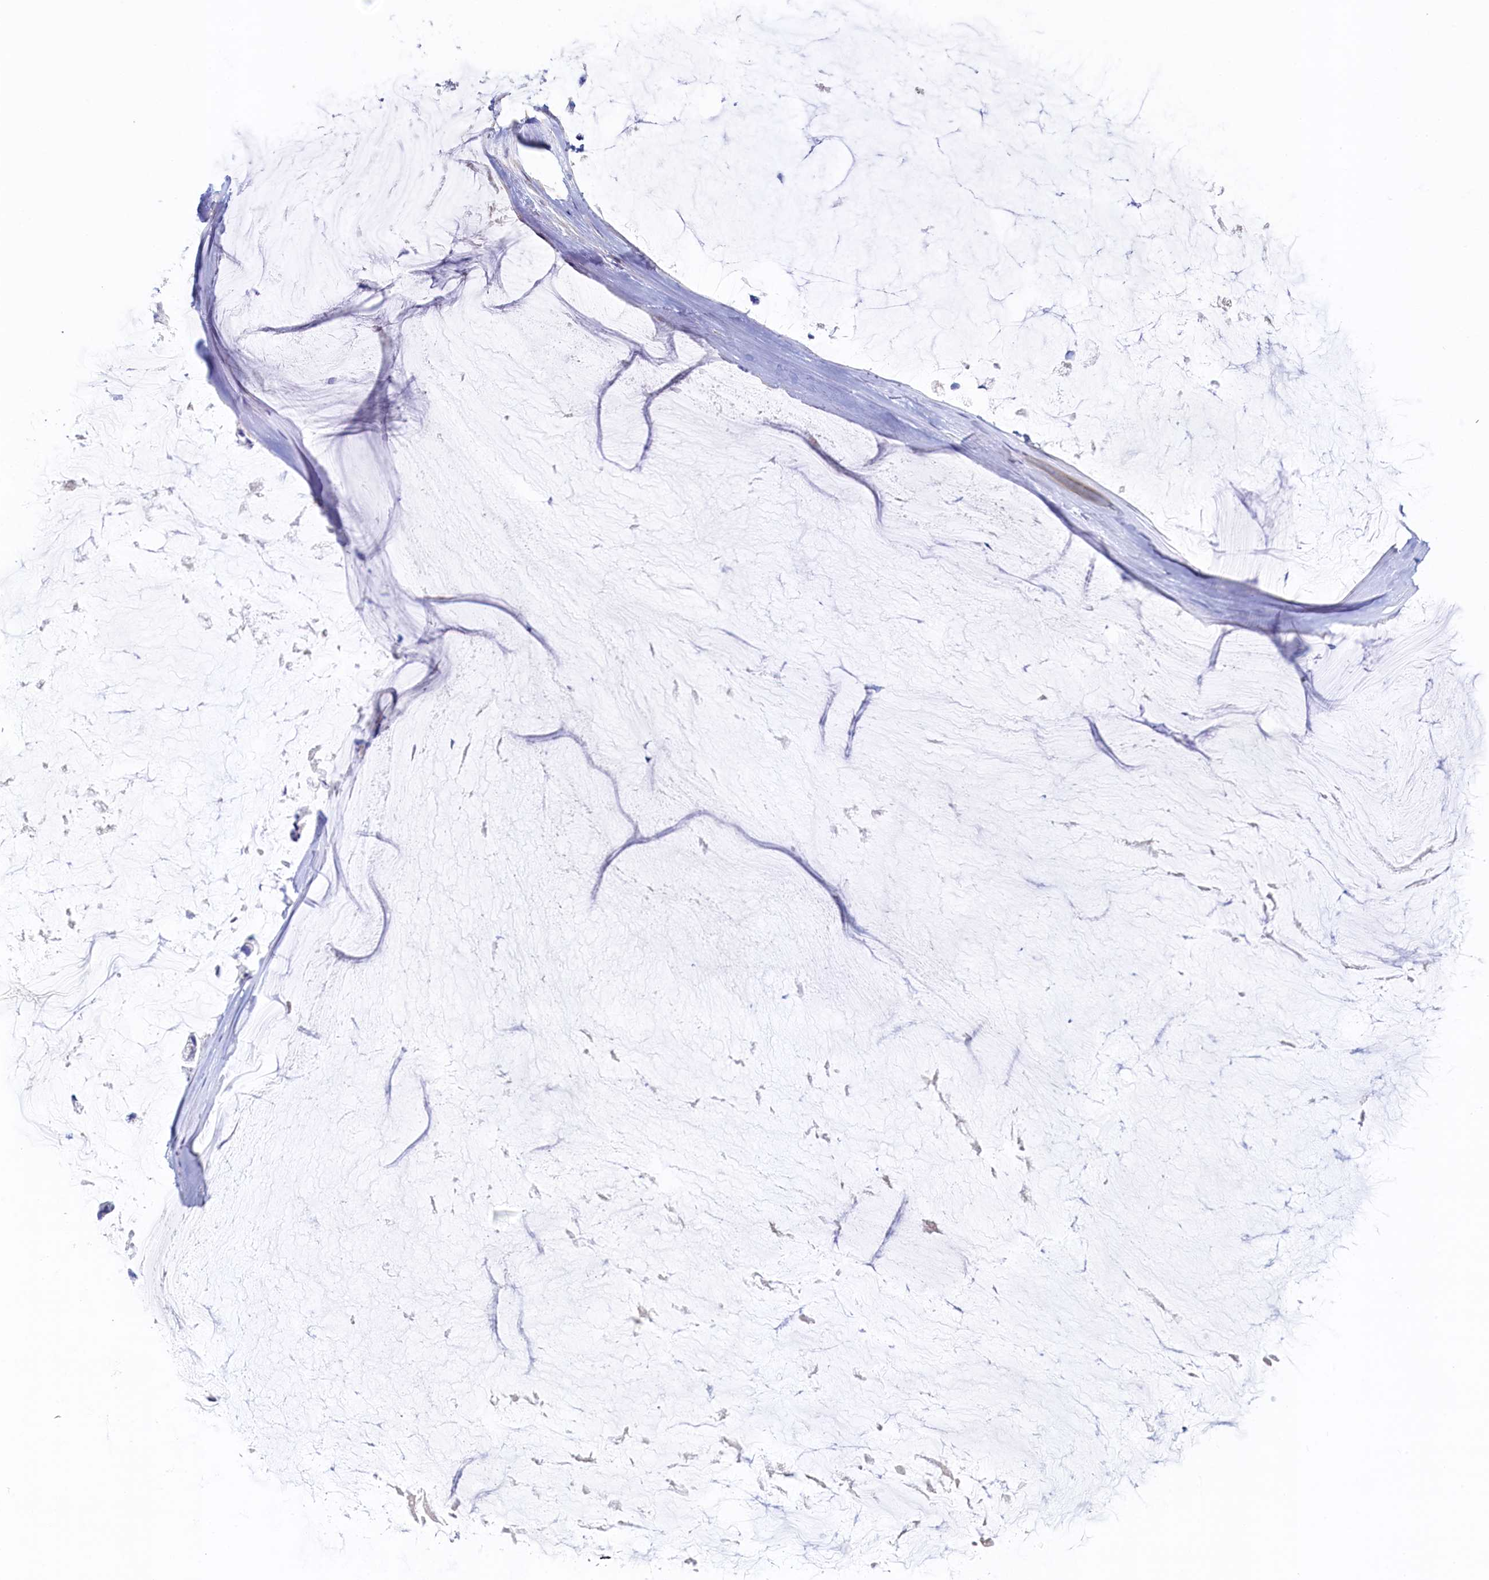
{"staining": {"intensity": "negative", "quantity": "none", "location": "none"}, "tissue": "ovarian cancer", "cell_type": "Tumor cells", "image_type": "cancer", "snomed": [{"axis": "morphology", "description": "Cystadenocarcinoma, mucinous, NOS"}, {"axis": "topography", "description": "Ovary"}], "caption": "Tumor cells are negative for brown protein staining in ovarian cancer (mucinous cystadenocarcinoma). (Brightfield microscopy of DAB (3,3'-diaminobenzidine) immunohistochemistry at high magnification).", "gene": "DTD1", "patient": {"sex": "female", "age": 39}}